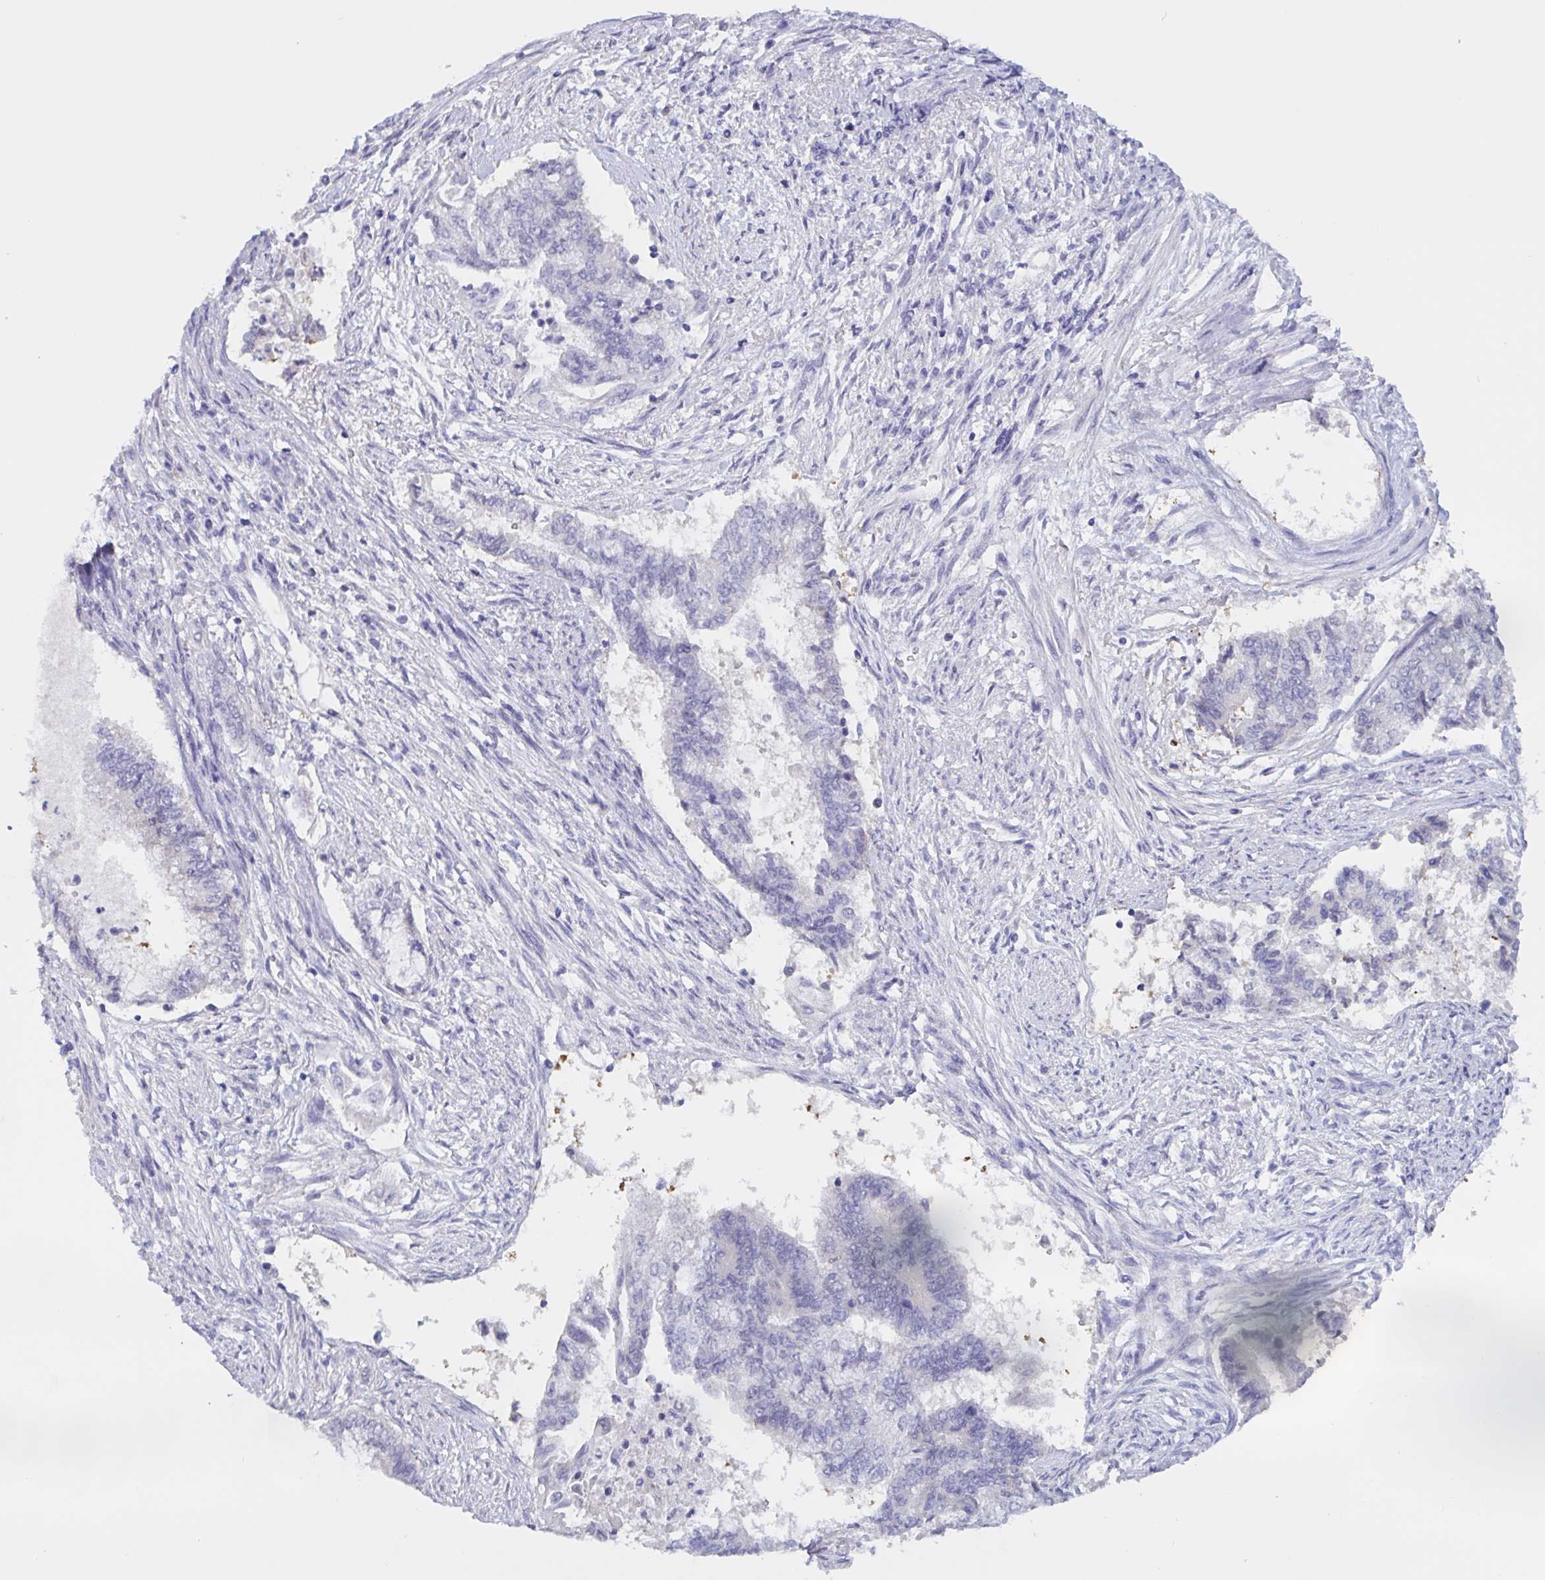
{"staining": {"intensity": "negative", "quantity": "none", "location": "none"}, "tissue": "endometrial cancer", "cell_type": "Tumor cells", "image_type": "cancer", "snomed": [{"axis": "morphology", "description": "Adenocarcinoma, NOS"}, {"axis": "topography", "description": "Endometrium"}], "caption": "Human endometrial adenocarcinoma stained for a protein using immunohistochemistry shows no positivity in tumor cells.", "gene": "SERPINB13", "patient": {"sex": "female", "age": 65}}